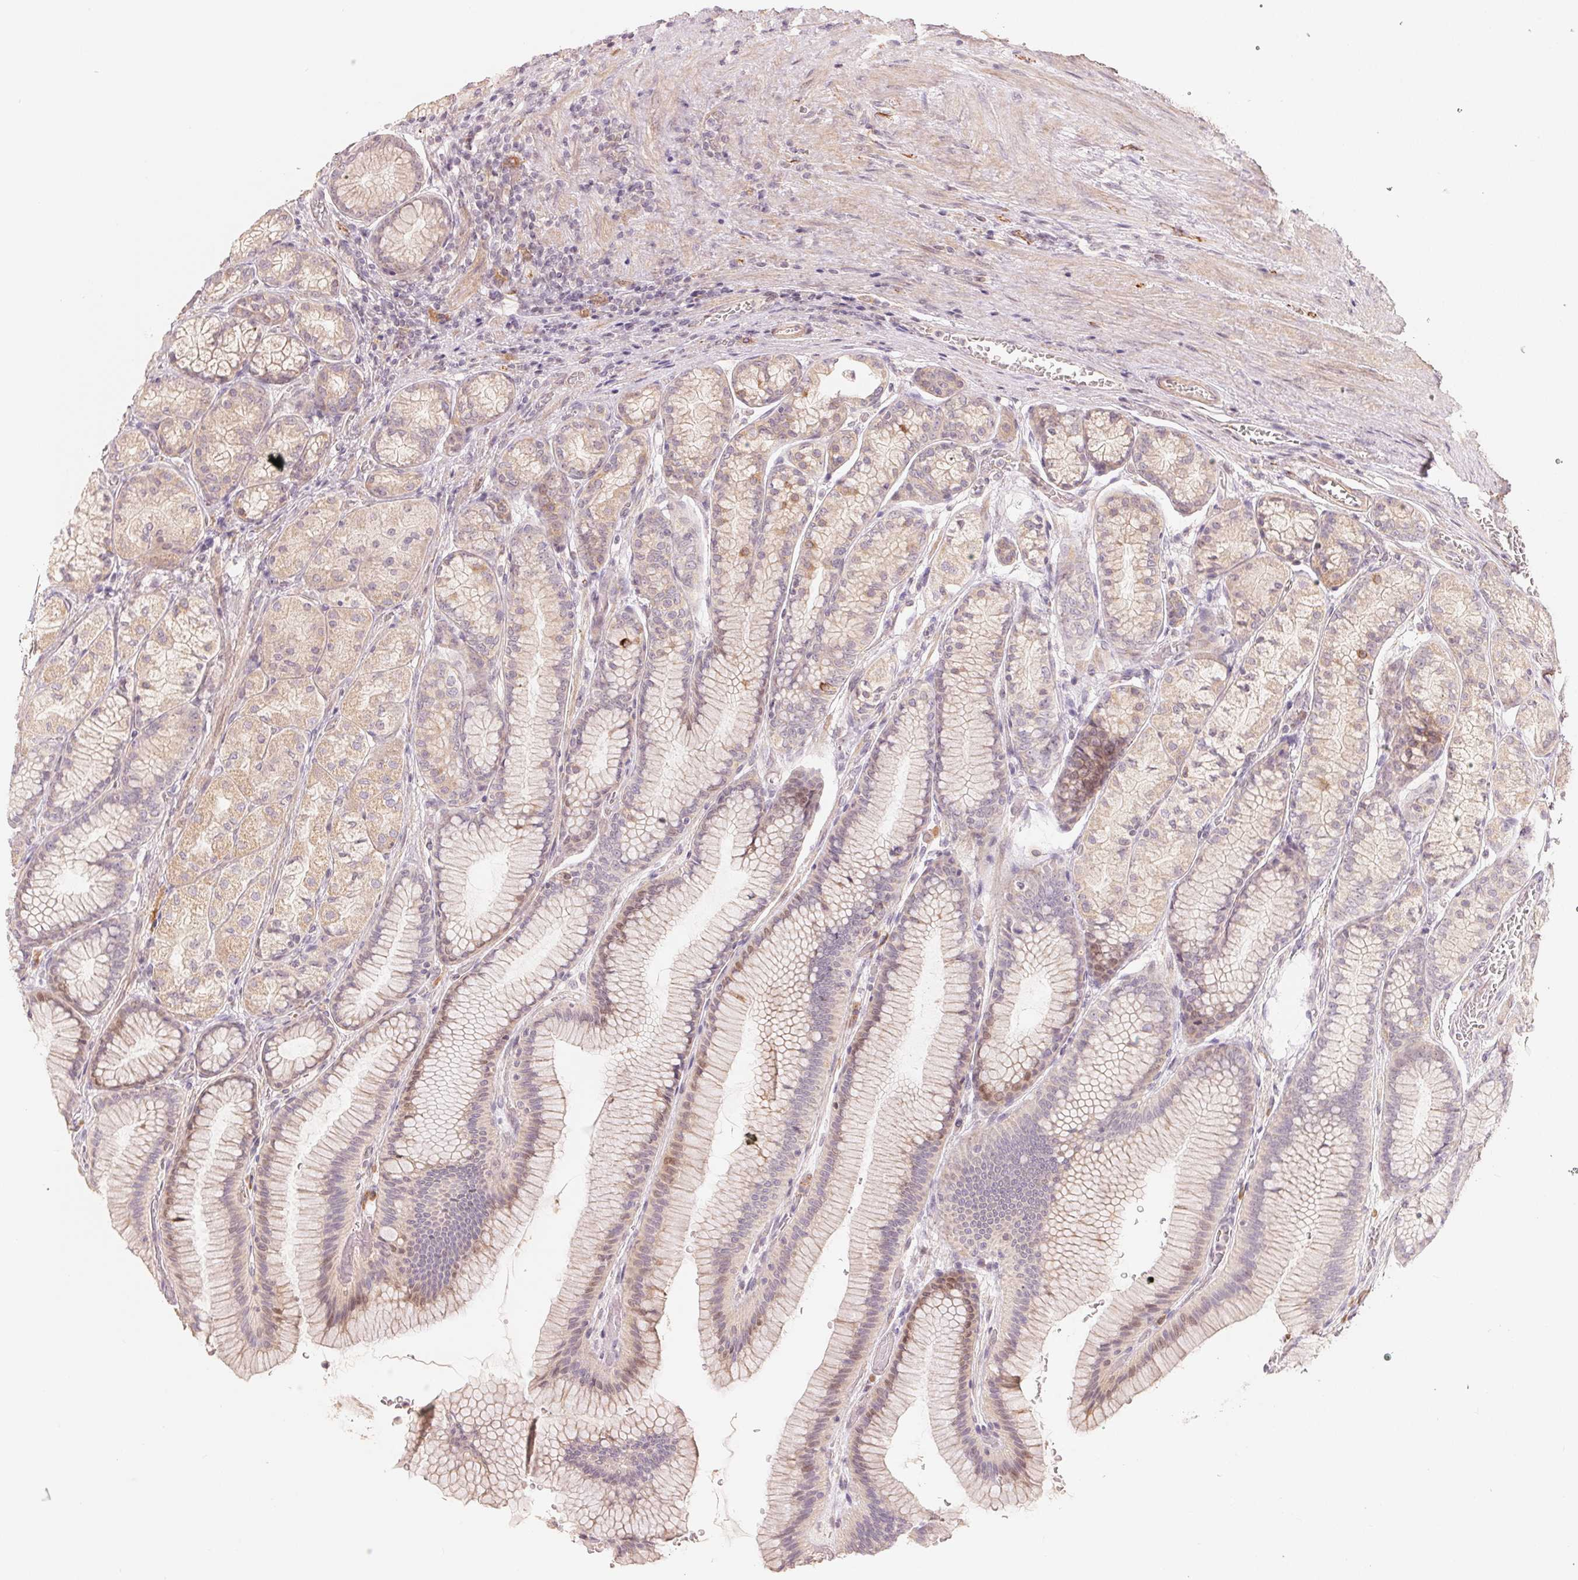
{"staining": {"intensity": "weak", "quantity": "25%-75%", "location": "cytoplasmic/membranous,nuclear"}, "tissue": "stomach", "cell_type": "Glandular cells", "image_type": "normal", "snomed": [{"axis": "morphology", "description": "Normal tissue, NOS"}, {"axis": "morphology", "description": "Adenocarcinoma, NOS"}, {"axis": "morphology", "description": "Adenocarcinoma, High grade"}, {"axis": "topography", "description": "Stomach, upper"}, {"axis": "topography", "description": "Stomach"}], "caption": "Stomach stained with a brown dye demonstrates weak cytoplasmic/membranous,nuclear positive positivity in approximately 25%-75% of glandular cells.", "gene": "DENND2C", "patient": {"sex": "female", "age": 65}}